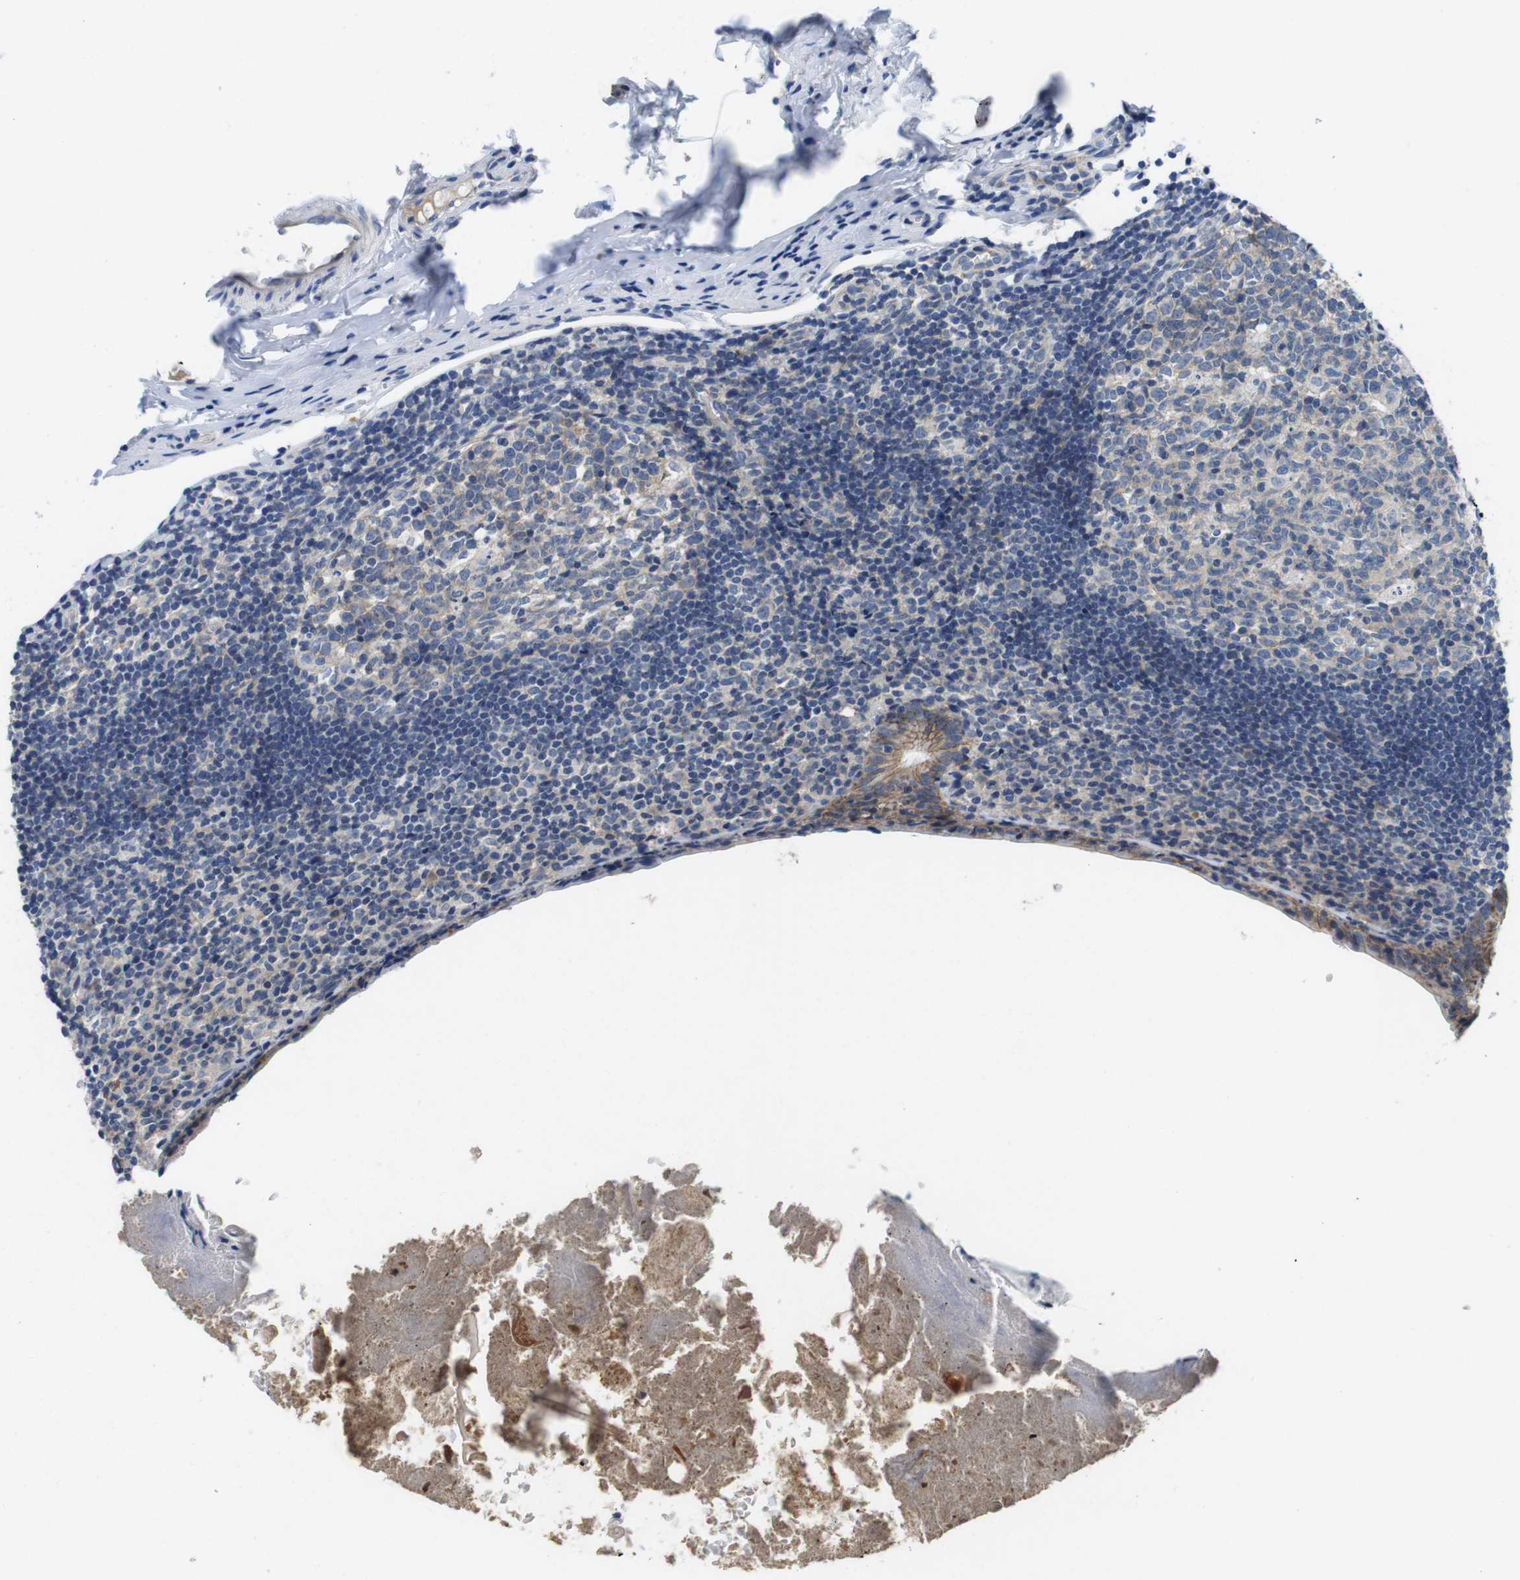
{"staining": {"intensity": "moderate", "quantity": "25%-75%", "location": "cytoplasmic/membranous"}, "tissue": "appendix", "cell_type": "Glandular cells", "image_type": "normal", "snomed": [{"axis": "morphology", "description": "Normal tissue, NOS"}, {"axis": "topography", "description": "Appendix"}], "caption": "A high-resolution micrograph shows immunohistochemistry staining of normal appendix, which shows moderate cytoplasmic/membranous staining in about 25%-75% of glandular cells.", "gene": "SCRIB", "patient": {"sex": "female", "age": 10}}